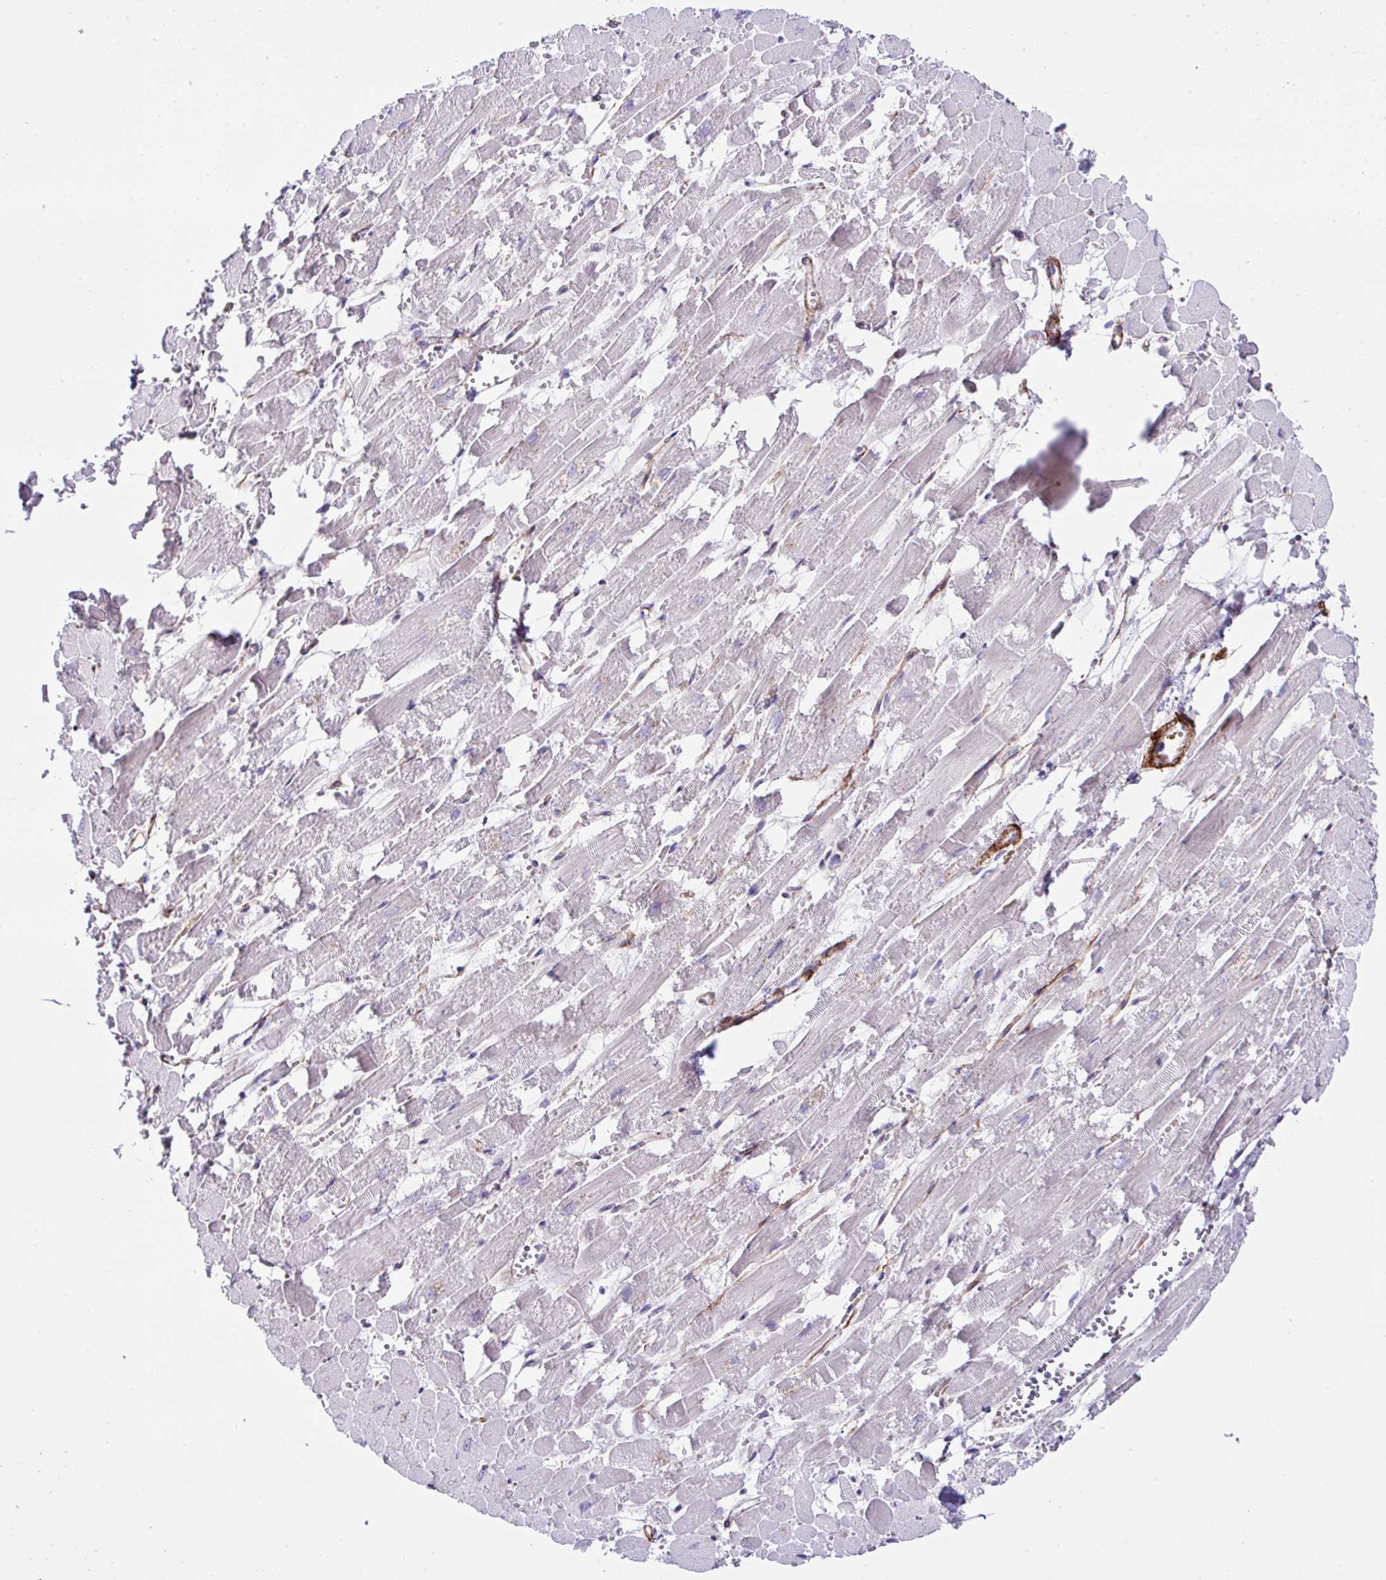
{"staining": {"intensity": "negative", "quantity": "none", "location": "none"}, "tissue": "heart muscle", "cell_type": "Cardiomyocytes", "image_type": "normal", "snomed": [{"axis": "morphology", "description": "Normal tissue, NOS"}, {"axis": "topography", "description": "Heart"}], "caption": "A histopathology image of human heart muscle is negative for staining in cardiomyocytes. Brightfield microscopy of immunohistochemistry stained with DAB (brown) and hematoxylin (blue), captured at high magnification.", "gene": "FBXO34", "patient": {"sex": "female", "age": 52}}